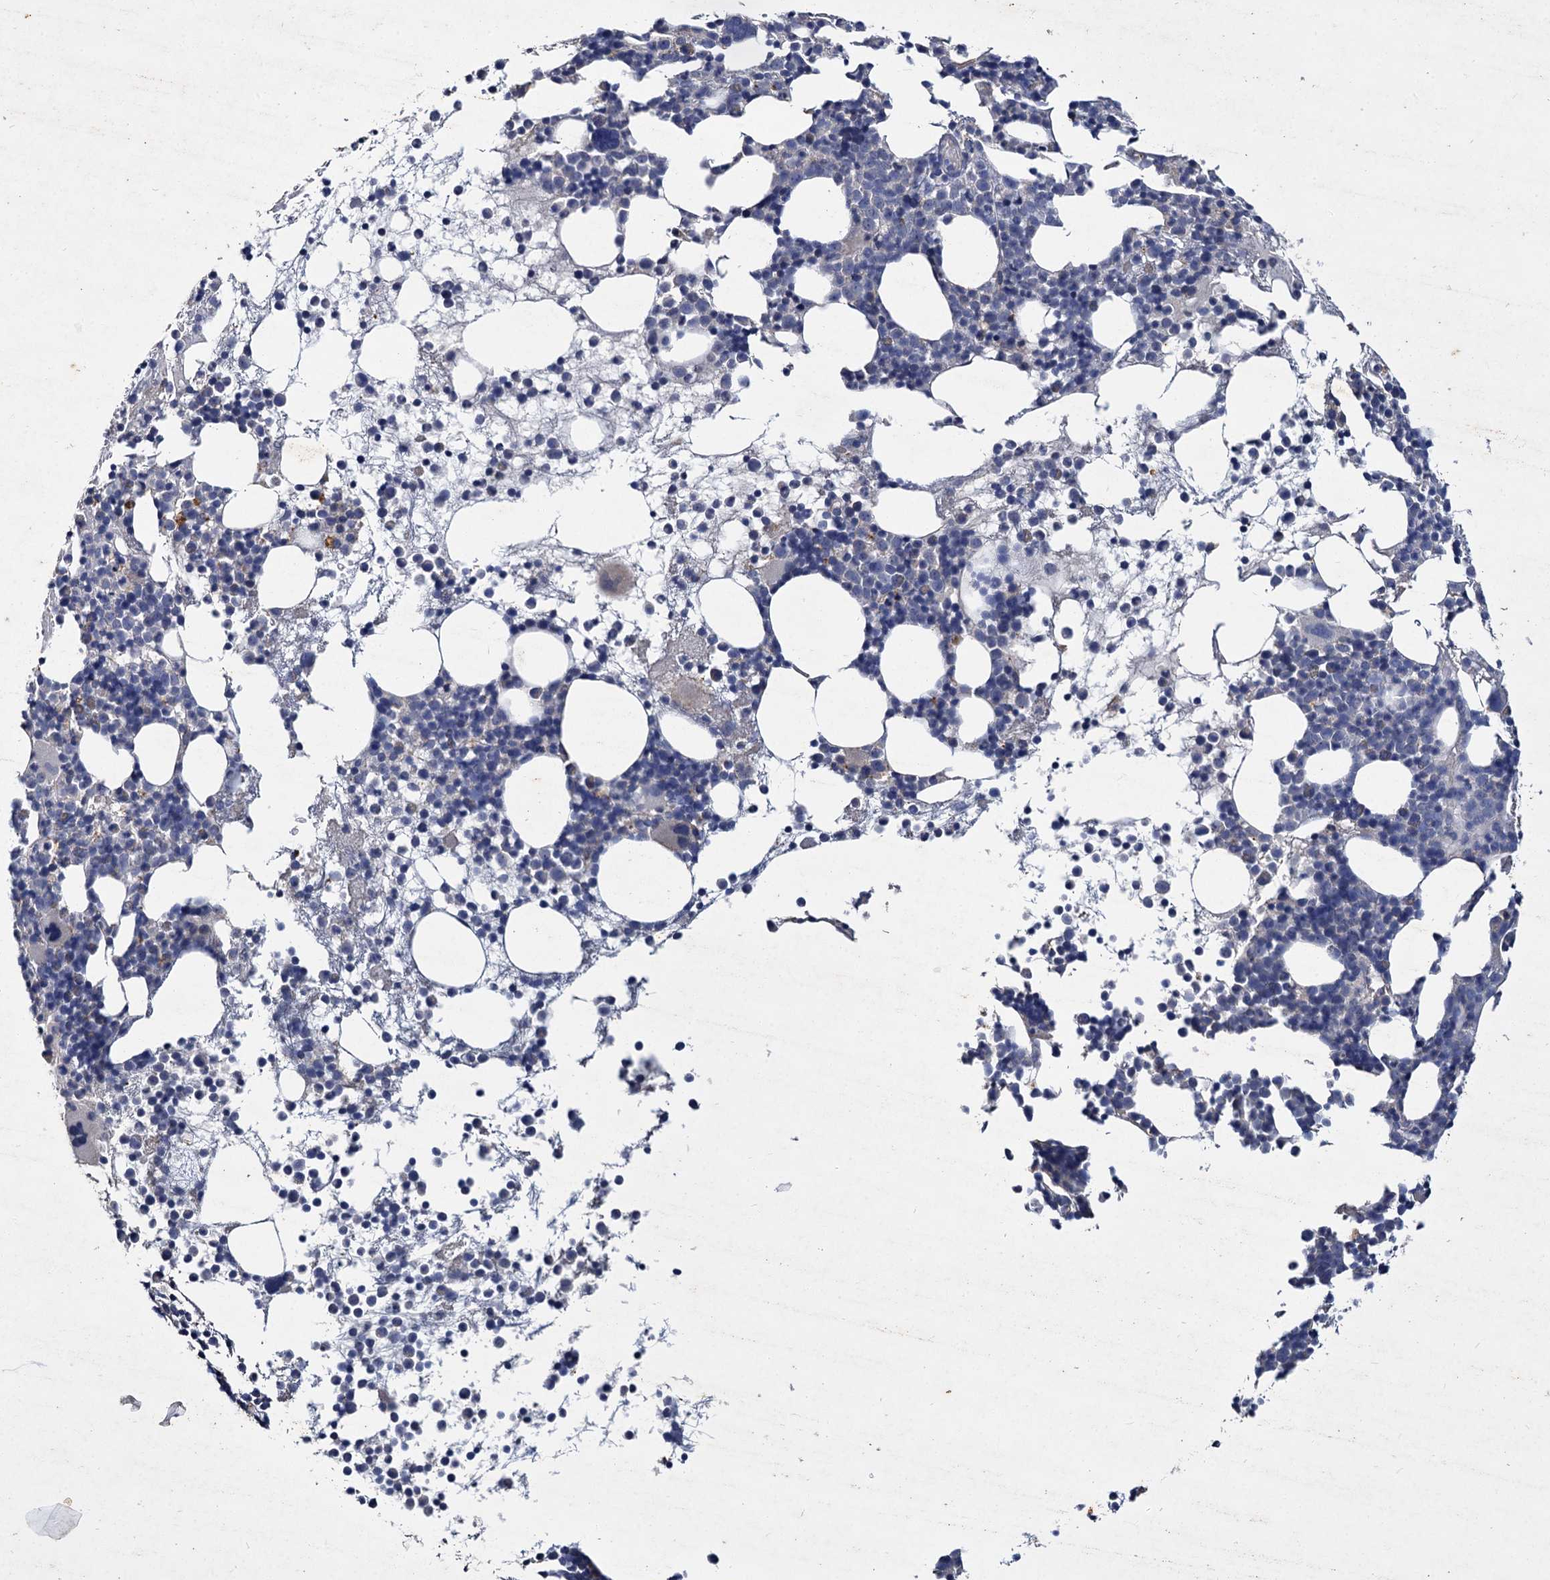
{"staining": {"intensity": "negative", "quantity": "none", "location": "none"}, "tissue": "bone marrow", "cell_type": "Hematopoietic cells", "image_type": "normal", "snomed": [{"axis": "morphology", "description": "Normal tissue, NOS"}, {"axis": "topography", "description": "Bone marrow"}], "caption": "Immunohistochemistry (IHC) image of normal bone marrow stained for a protein (brown), which reveals no positivity in hematopoietic cells. (DAB (3,3'-diaminobenzidine) immunohistochemistry visualized using brightfield microscopy, high magnification).", "gene": "ATP9A", "patient": {"sex": "female", "age": 57}}